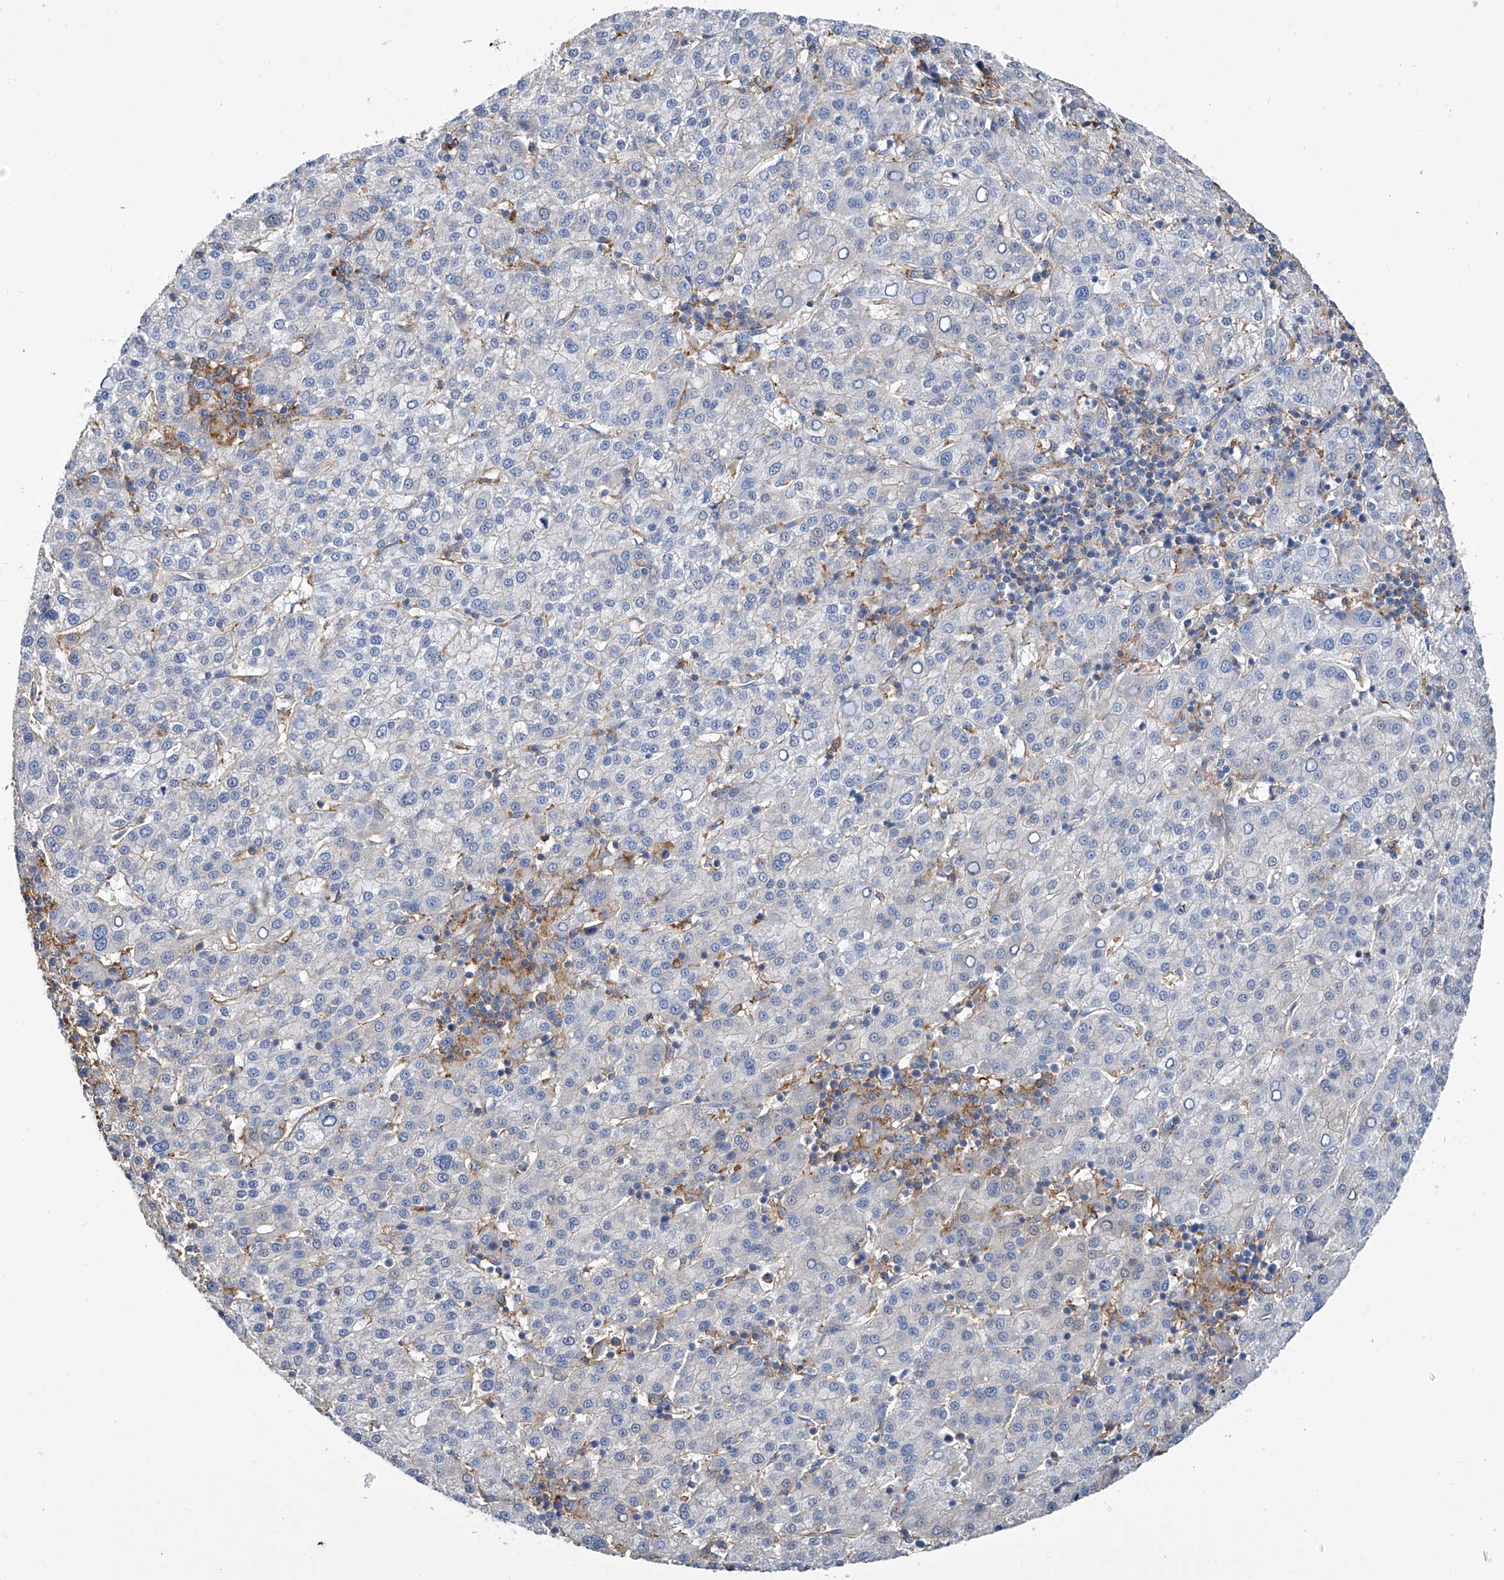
{"staining": {"intensity": "negative", "quantity": "none", "location": "none"}, "tissue": "liver cancer", "cell_type": "Tumor cells", "image_type": "cancer", "snomed": [{"axis": "morphology", "description": "Carcinoma, Hepatocellular, NOS"}, {"axis": "topography", "description": "Liver"}], "caption": "Tumor cells show no significant protein expression in liver hepatocellular carcinoma. The staining is performed using DAB (3,3'-diaminobenzidine) brown chromogen with nuclei counter-stained in using hematoxylin.", "gene": "GPT", "patient": {"sex": "female", "age": 58}}